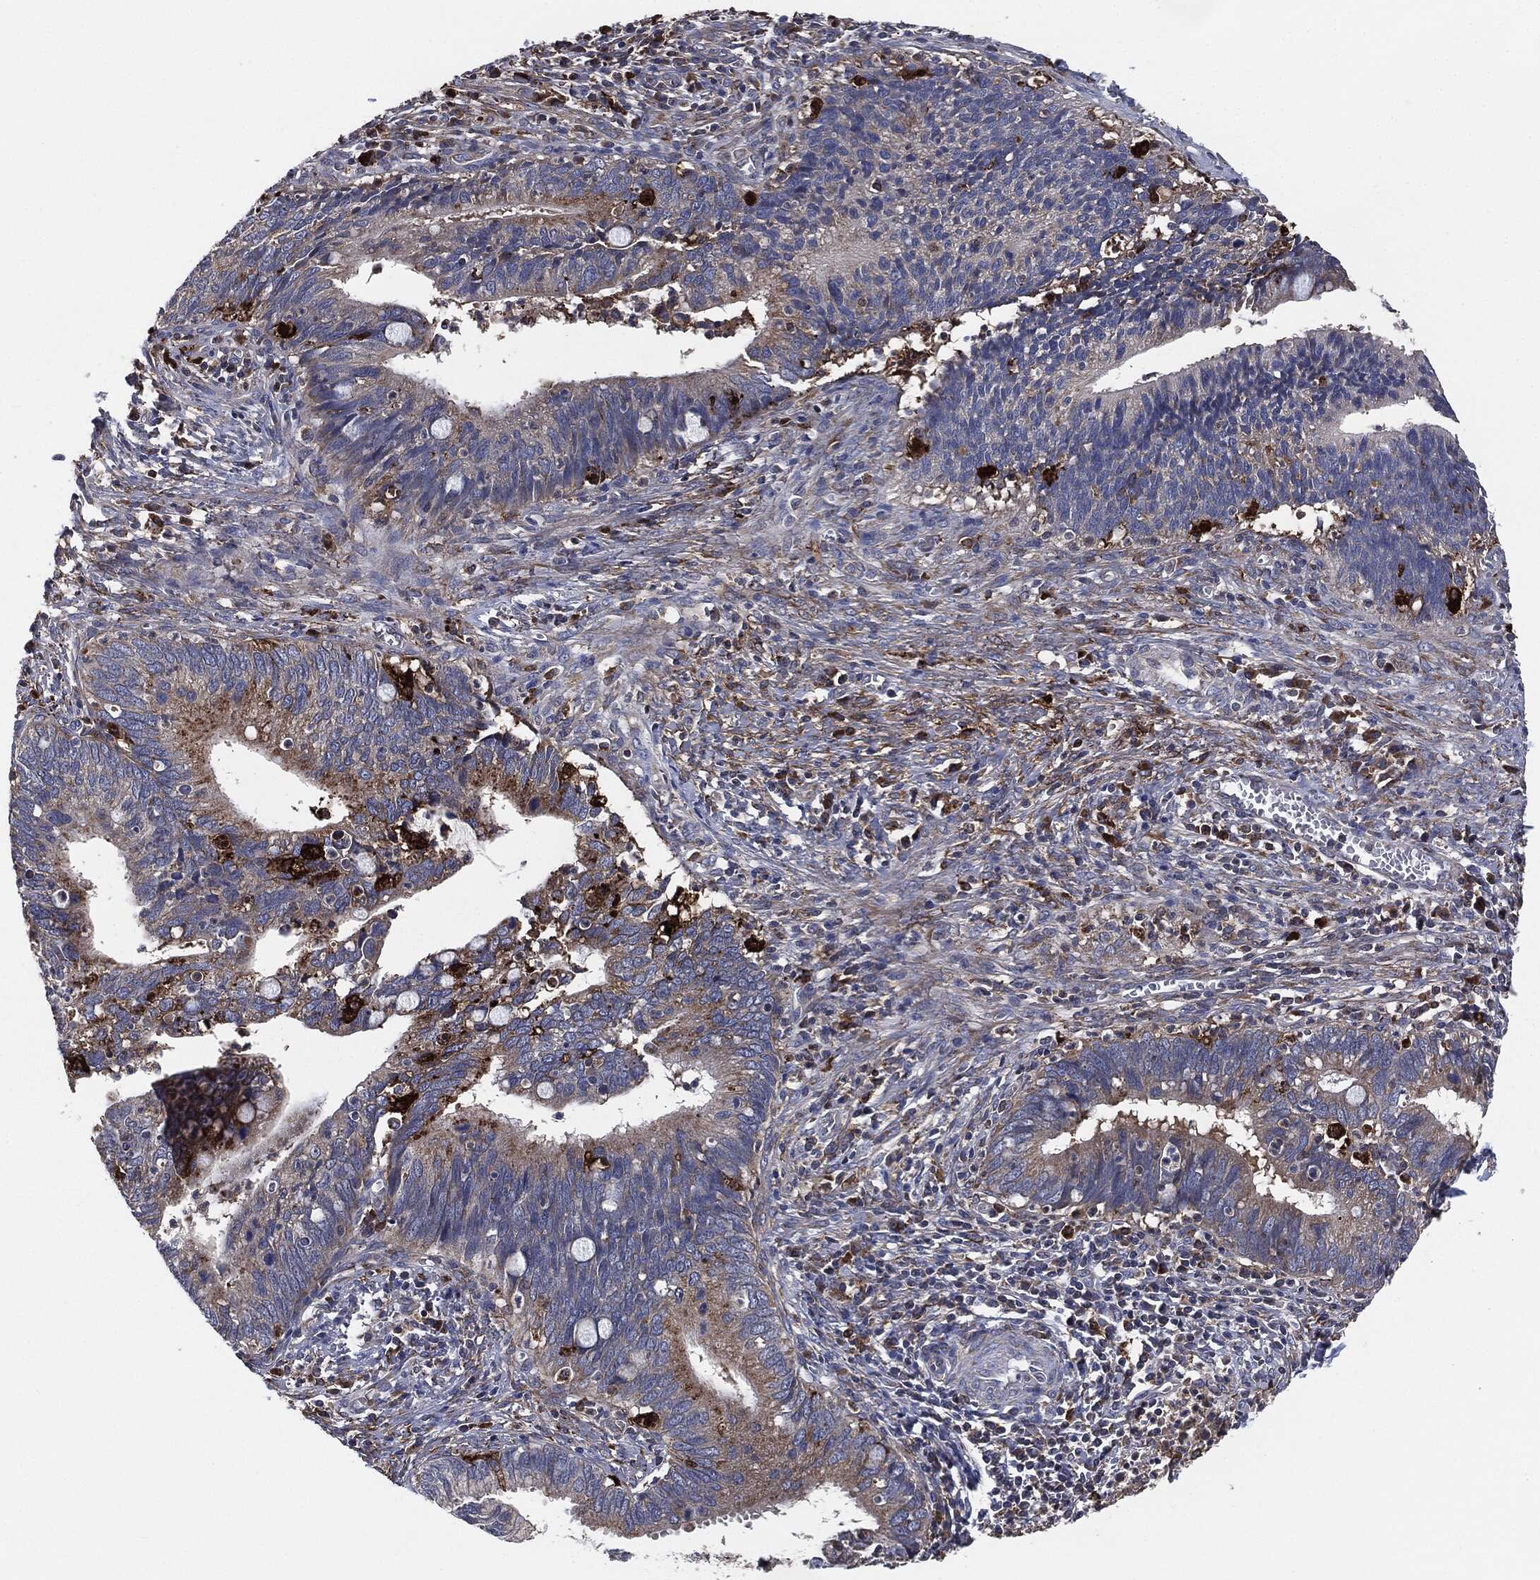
{"staining": {"intensity": "moderate", "quantity": "25%-75%", "location": "cytoplasmic/membranous"}, "tissue": "cervical cancer", "cell_type": "Tumor cells", "image_type": "cancer", "snomed": [{"axis": "morphology", "description": "Adenocarcinoma, NOS"}, {"axis": "topography", "description": "Cervix"}], "caption": "IHC histopathology image of adenocarcinoma (cervical) stained for a protein (brown), which displays medium levels of moderate cytoplasmic/membranous positivity in approximately 25%-75% of tumor cells.", "gene": "TMEM11", "patient": {"sex": "female", "age": 42}}